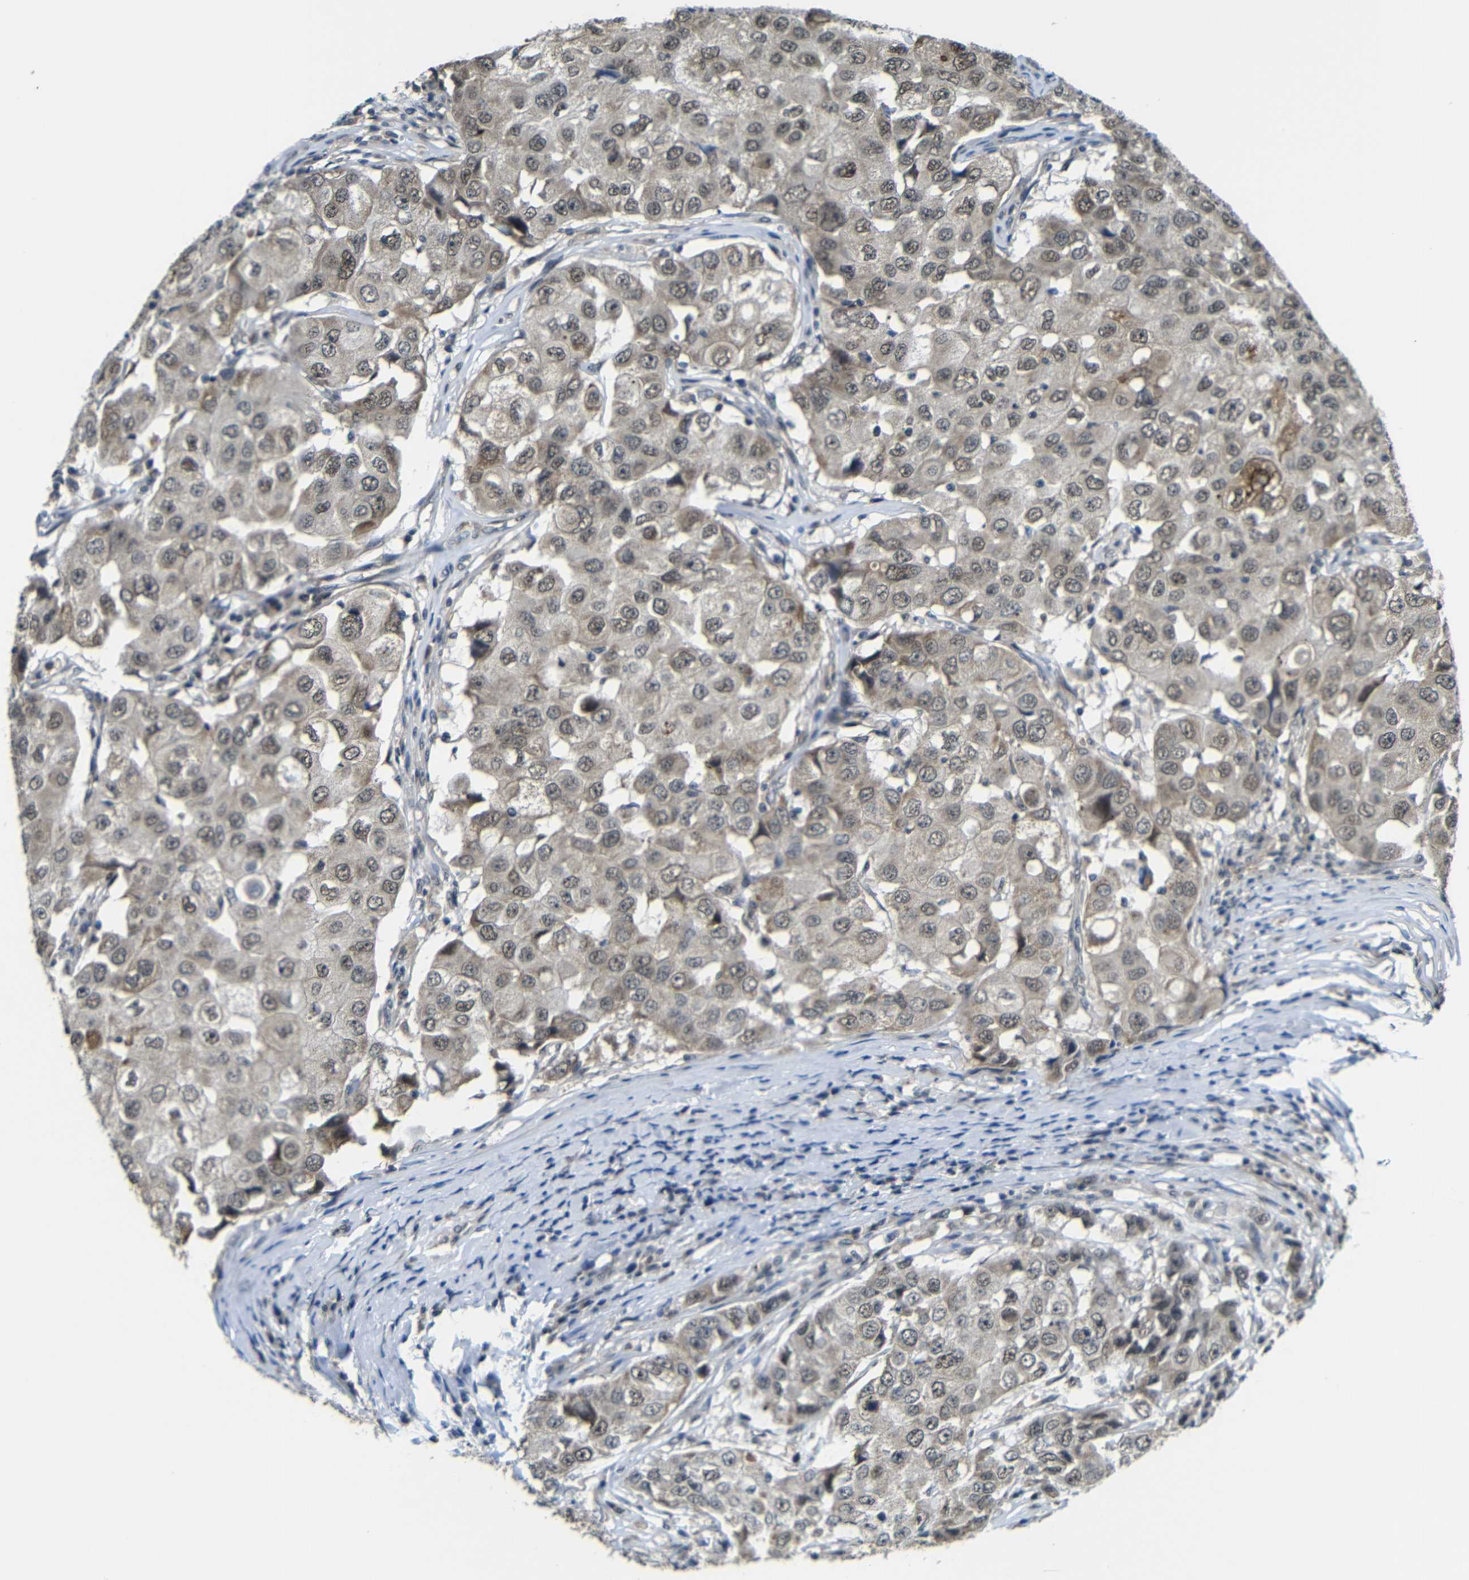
{"staining": {"intensity": "moderate", "quantity": "<25%", "location": "cytoplasmic/membranous"}, "tissue": "breast cancer", "cell_type": "Tumor cells", "image_type": "cancer", "snomed": [{"axis": "morphology", "description": "Duct carcinoma"}, {"axis": "topography", "description": "Breast"}], "caption": "DAB (3,3'-diaminobenzidine) immunohistochemical staining of breast cancer (infiltrating ductal carcinoma) exhibits moderate cytoplasmic/membranous protein staining in about <25% of tumor cells. (IHC, brightfield microscopy, high magnification).", "gene": "FAM172A", "patient": {"sex": "female", "age": 27}}